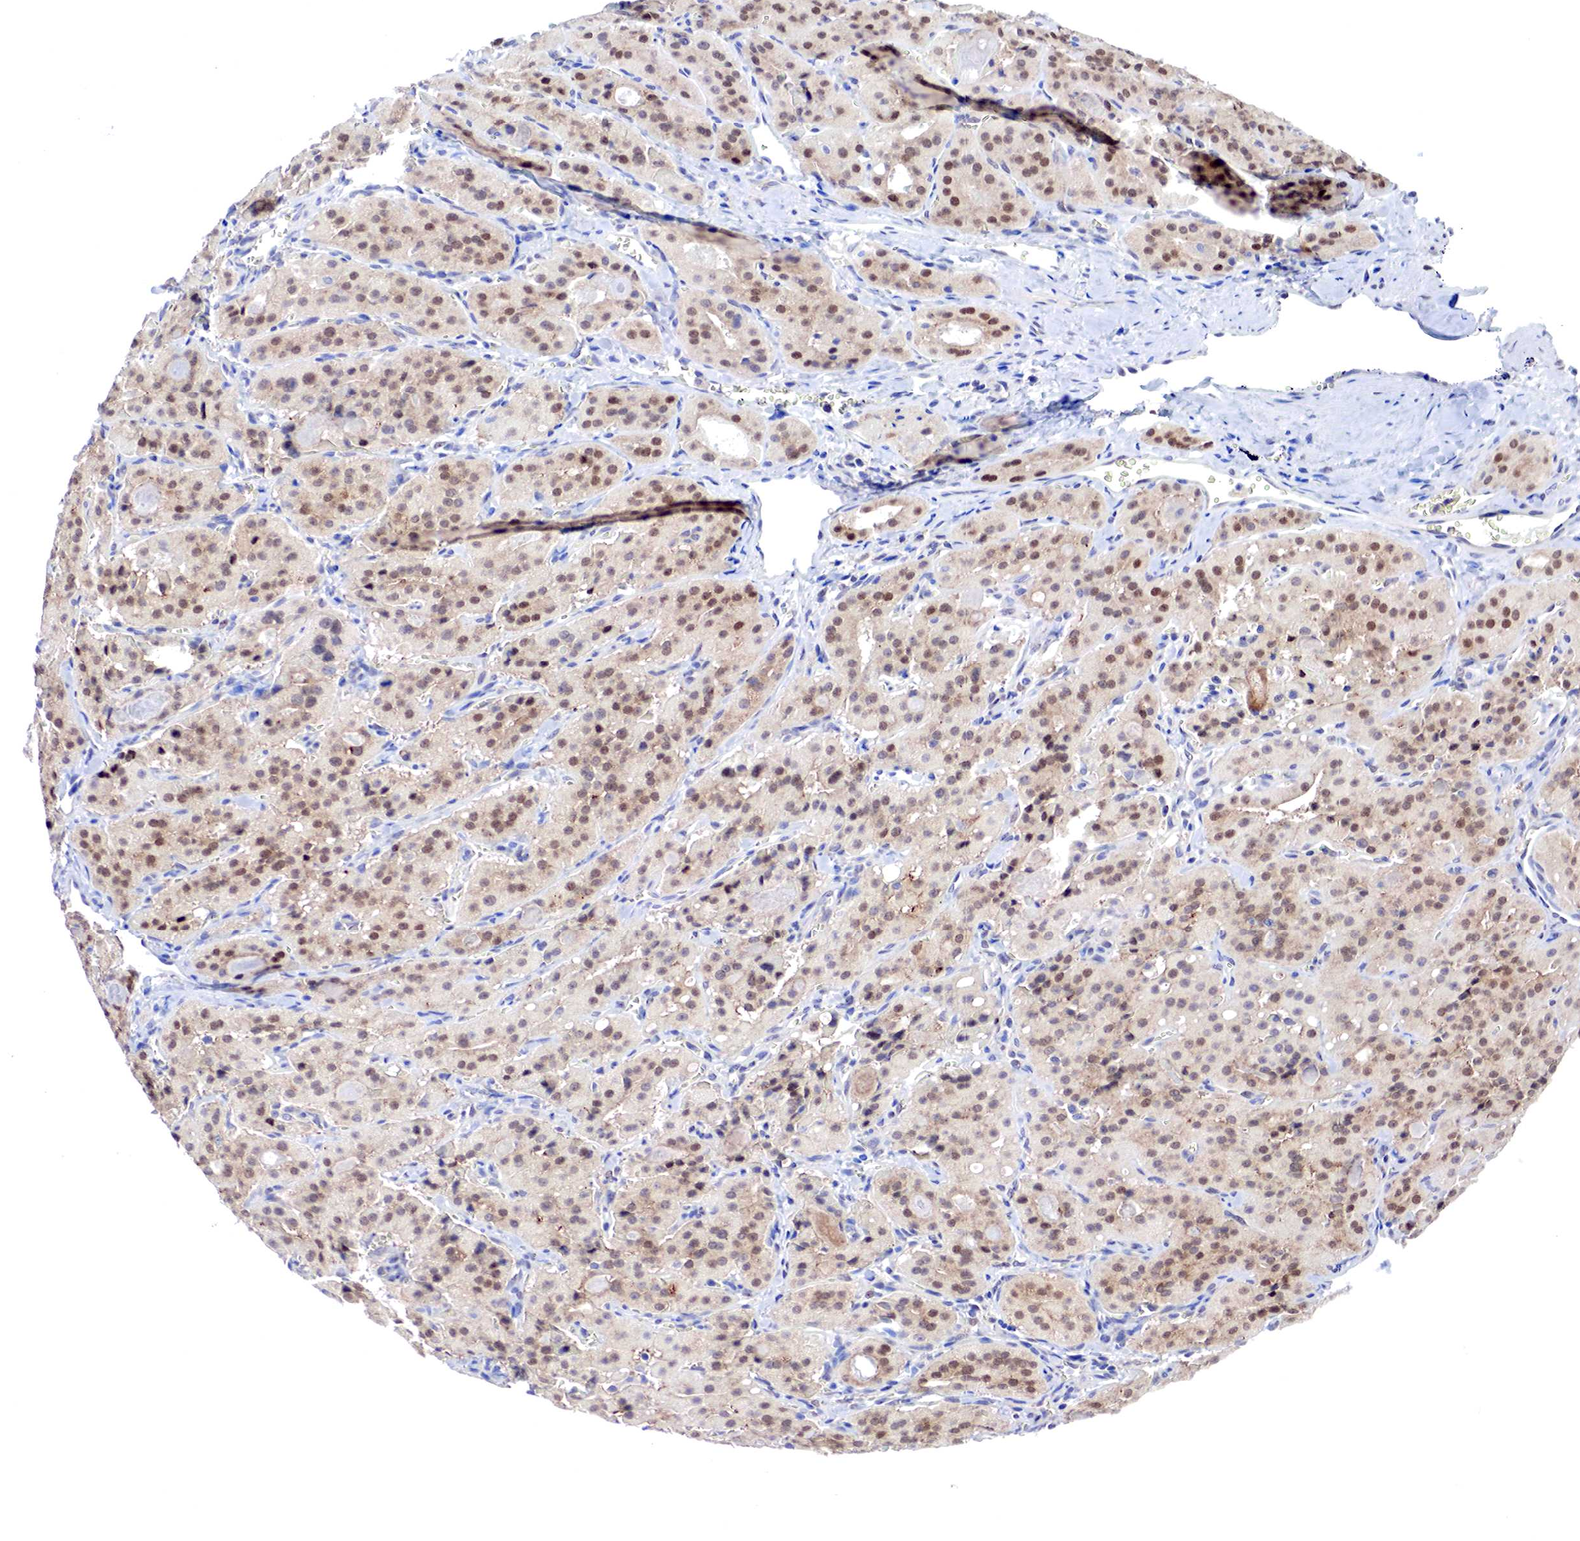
{"staining": {"intensity": "moderate", "quantity": ">75%", "location": "cytoplasmic/membranous,nuclear"}, "tissue": "thyroid cancer", "cell_type": "Tumor cells", "image_type": "cancer", "snomed": [{"axis": "morphology", "description": "Carcinoma, NOS"}, {"axis": "topography", "description": "Thyroid gland"}], "caption": "Thyroid carcinoma stained with a brown dye displays moderate cytoplasmic/membranous and nuclear positive staining in about >75% of tumor cells.", "gene": "PABIR2", "patient": {"sex": "male", "age": 76}}